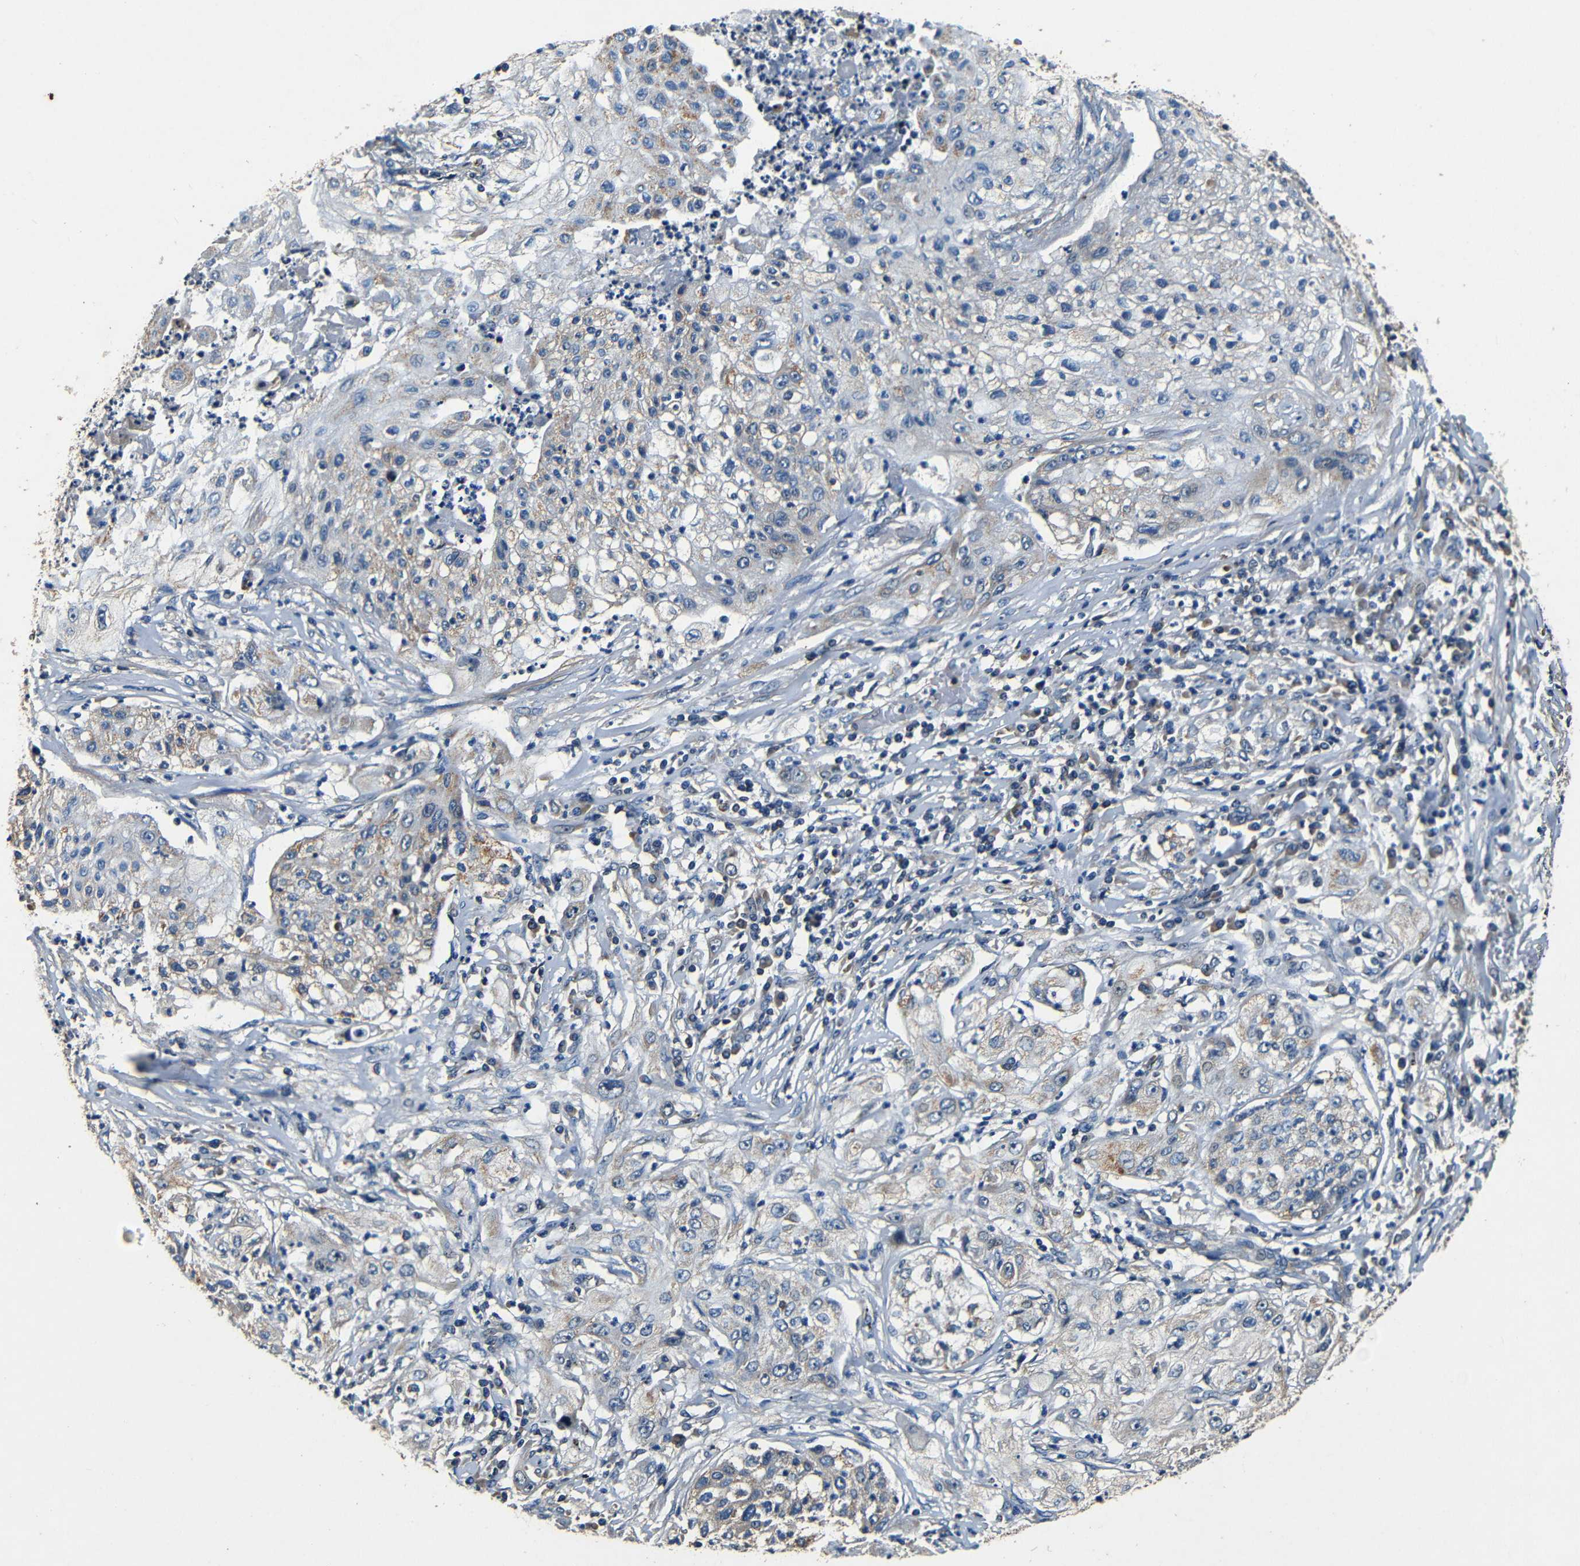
{"staining": {"intensity": "weak", "quantity": "<25%", "location": "cytoplasmic/membranous"}, "tissue": "lung cancer", "cell_type": "Tumor cells", "image_type": "cancer", "snomed": [{"axis": "morphology", "description": "Inflammation, NOS"}, {"axis": "morphology", "description": "Squamous cell carcinoma, NOS"}, {"axis": "topography", "description": "Lymph node"}, {"axis": "topography", "description": "Soft tissue"}, {"axis": "topography", "description": "Lung"}], "caption": "Lung squamous cell carcinoma stained for a protein using immunohistochemistry displays no expression tumor cells.", "gene": "MTX1", "patient": {"sex": "male", "age": 66}}